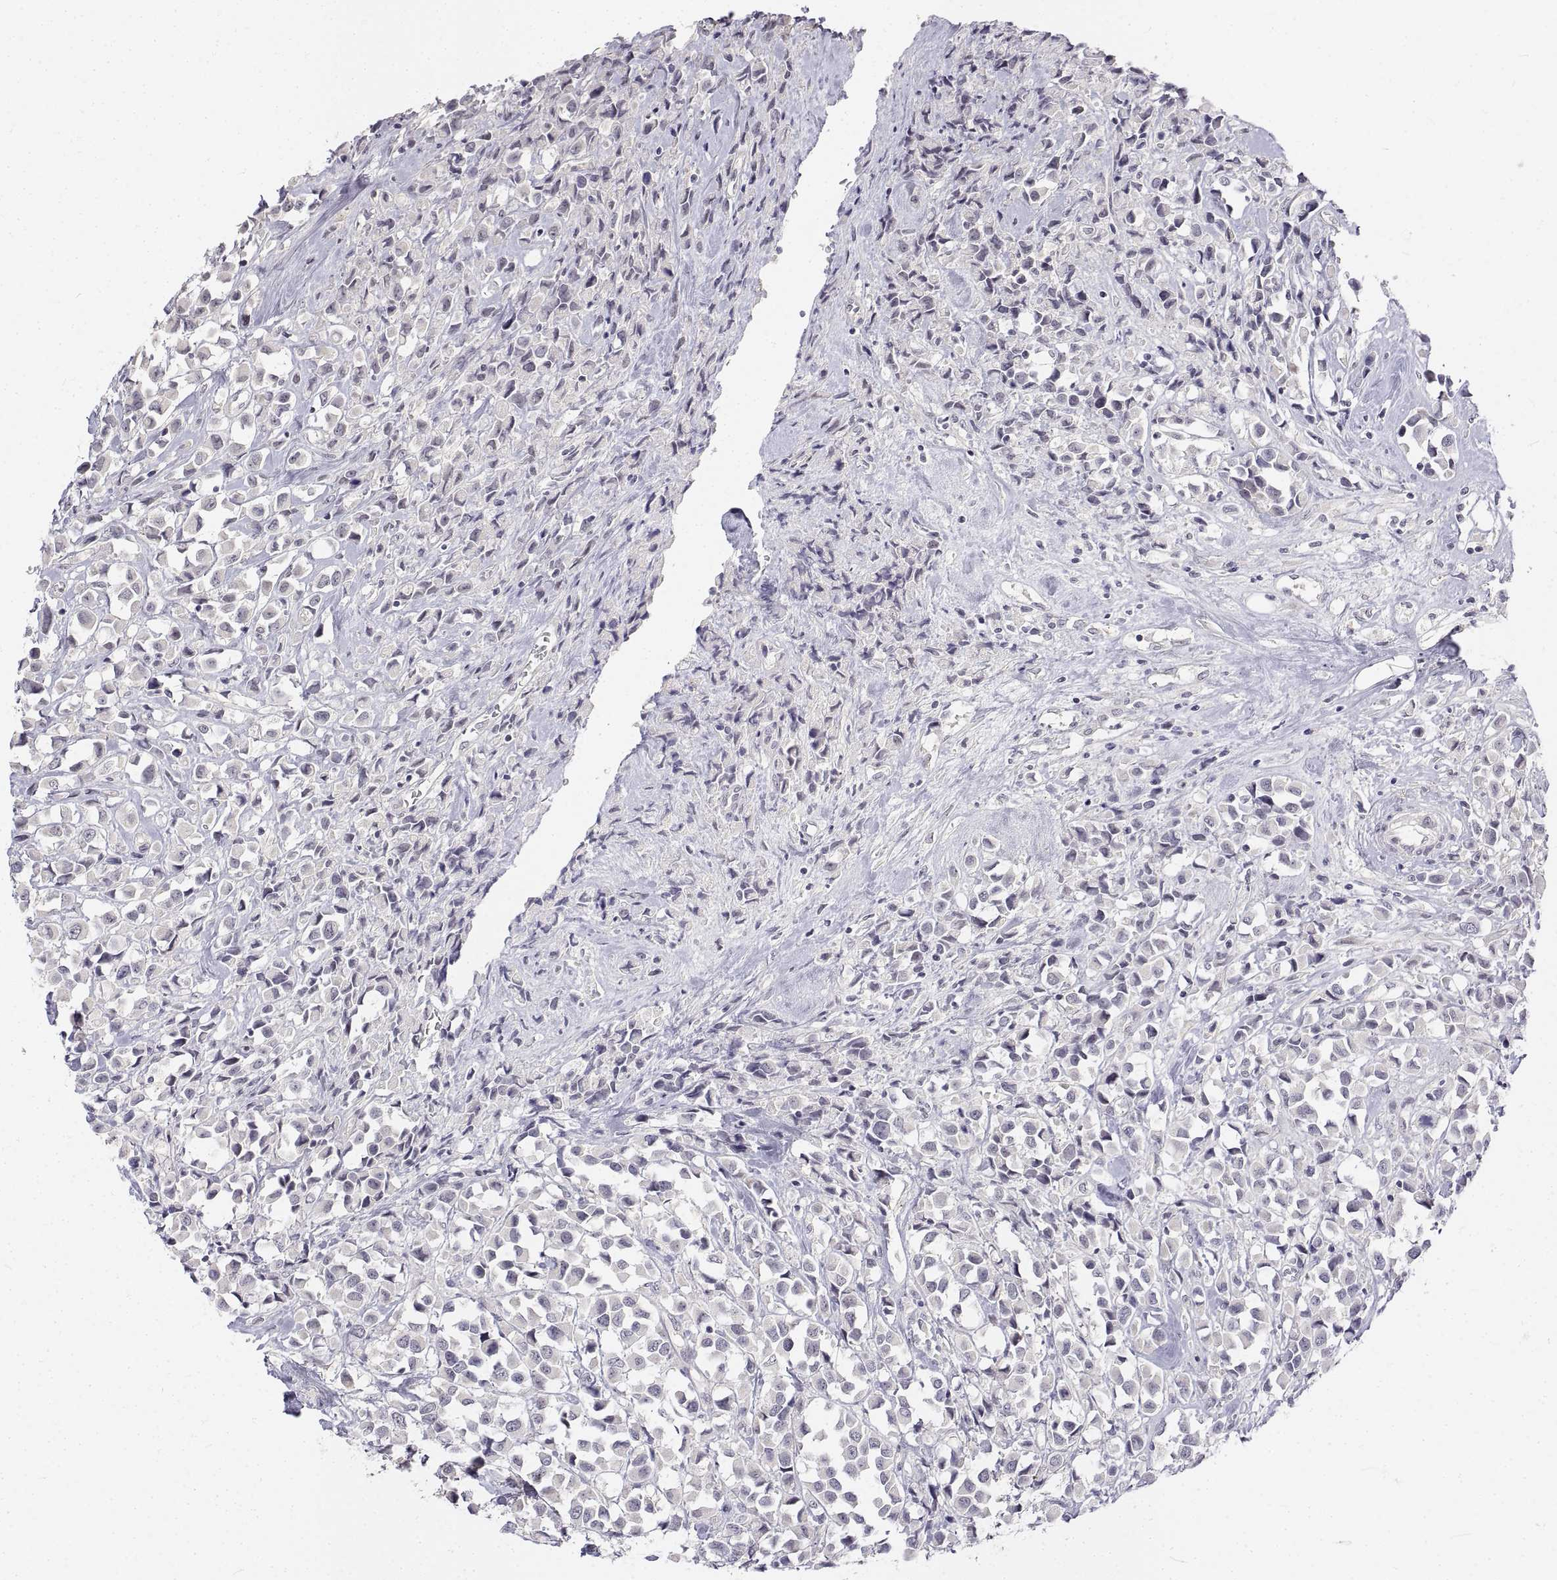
{"staining": {"intensity": "negative", "quantity": "none", "location": "none"}, "tissue": "breast cancer", "cell_type": "Tumor cells", "image_type": "cancer", "snomed": [{"axis": "morphology", "description": "Duct carcinoma"}, {"axis": "topography", "description": "Breast"}], "caption": "This is a micrograph of immunohistochemistry (IHC) staining of breast intraductal carcinoma, which shows no positivity in tumor cells. The staining is performed using DAB (3,3'-diaminobenzidine) brown chromogen with nuclei counter-stained in using hematoxylin.", "gene": "ANO2", "patient": {"sex": "female", "age": 61}}